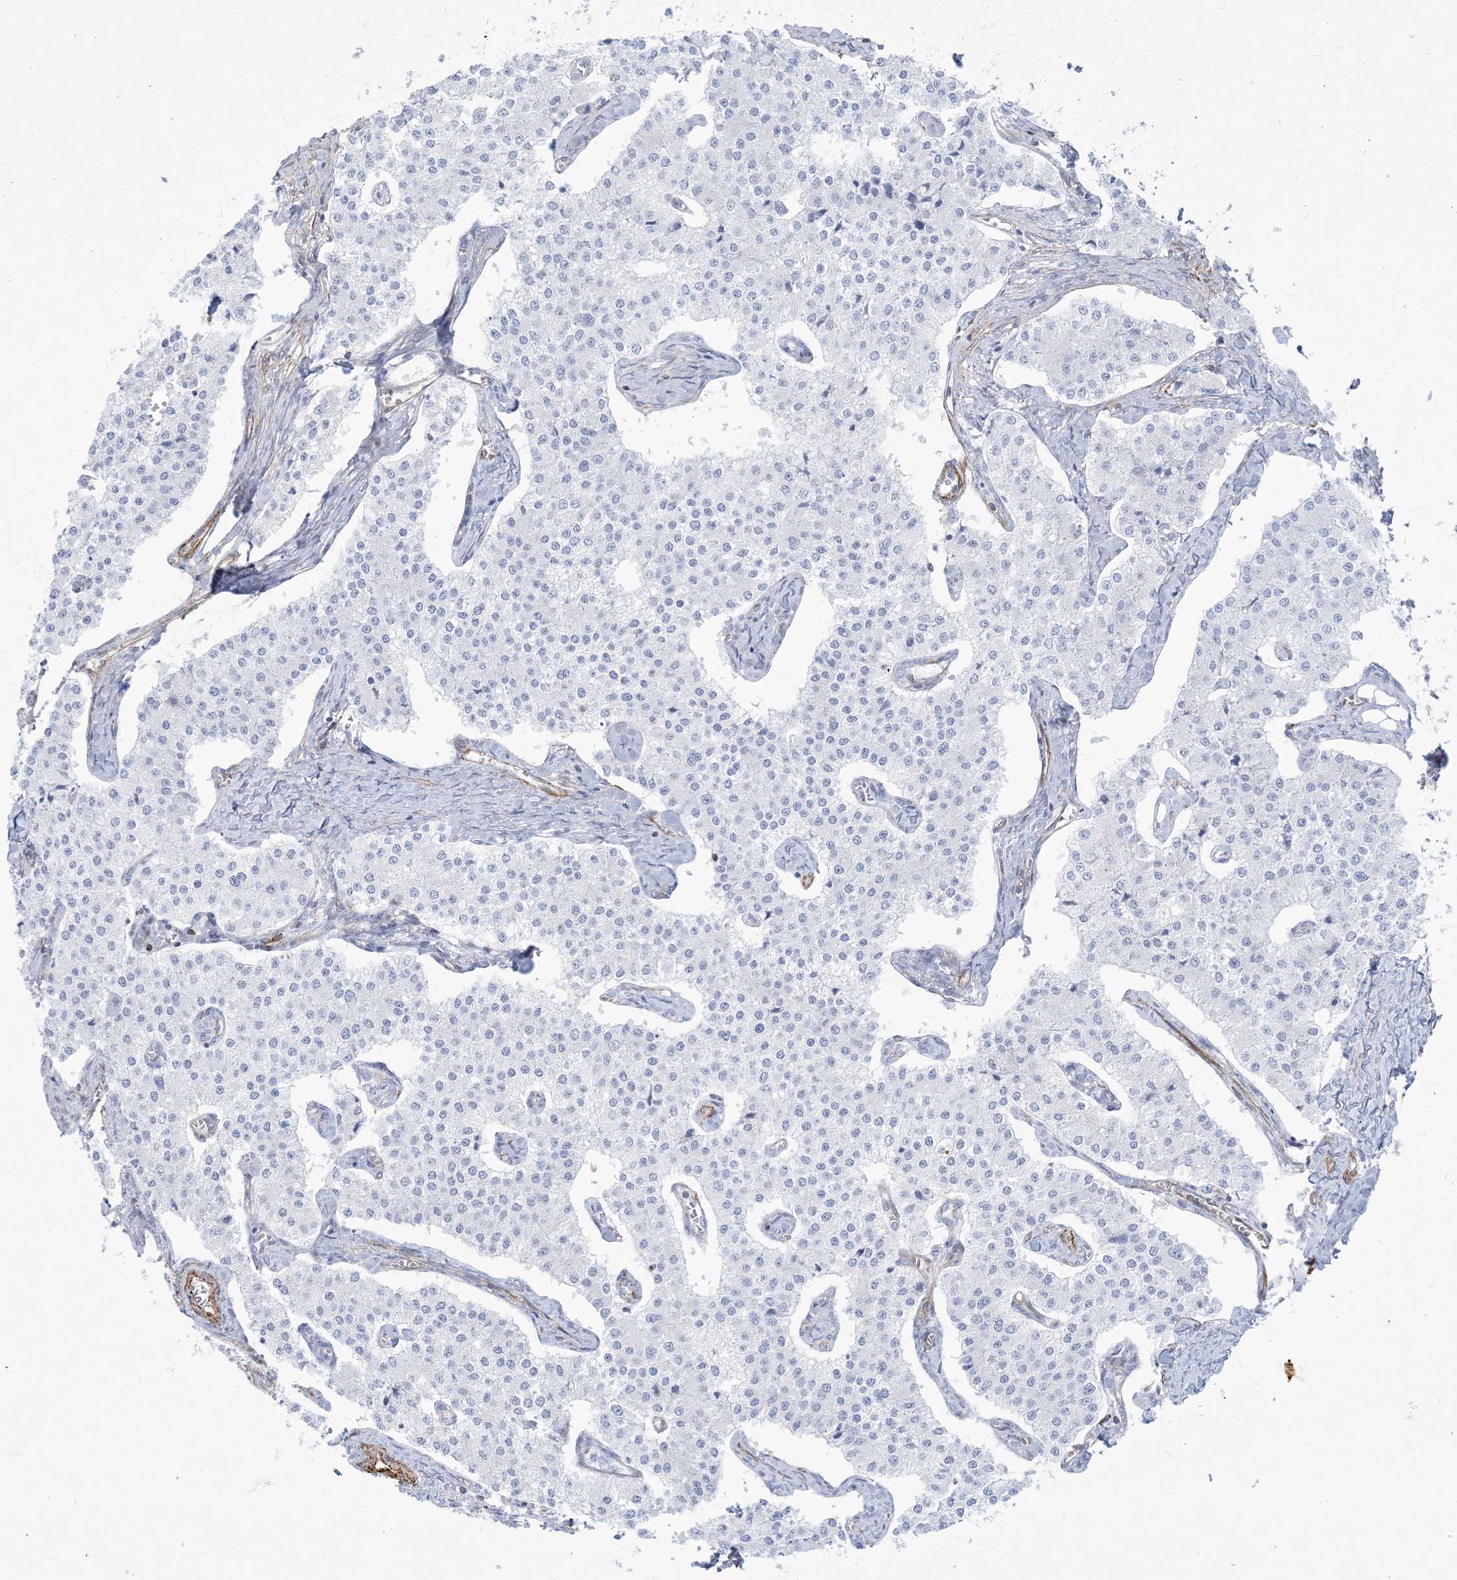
{"staining": {"intensity": "negative", "quantity": "none", "location": "none"}, "tissue": "carcinoid", "cell_type": "Tumor cells", "image_type": "cancer", "snomed": [{"axis": "morphology", "description": "Carcinoid, malignant, NOS"}, {"axis": "topography", "description": "Colon"}], "caption": "Immunohistochemical staining of carcinoid shows no significant positivity in tumor cells.", "gene": "B3GNT7", "patient": {"sex": "female", "age": 52}}